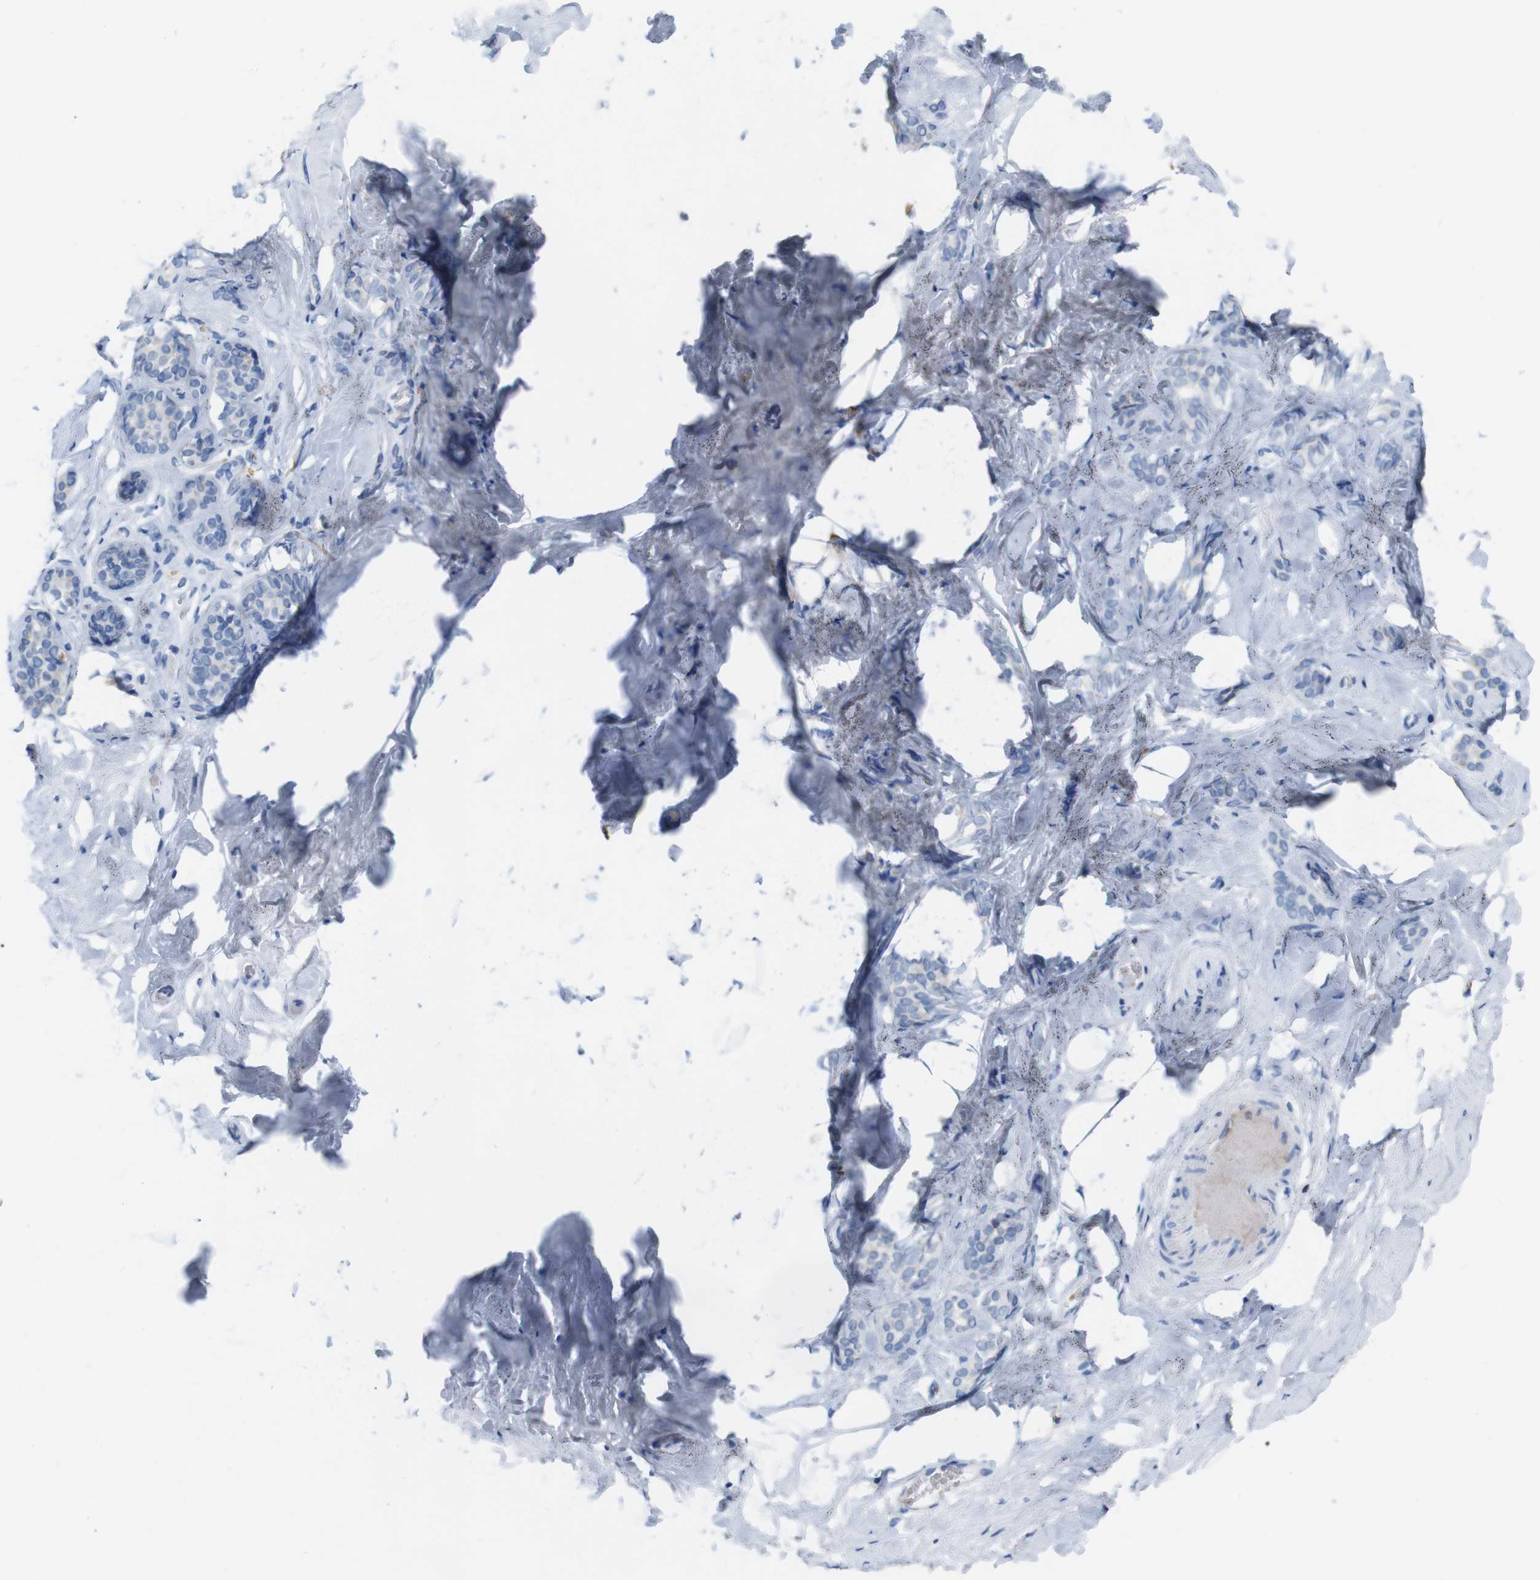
{"staining": {"intensity": "negative", "quantity": "none", "location": "none"}, "tissue": "breast", "cell_type": "Adipocytes", "image_type": "normal", "snomed": [{"axis": "morphology", "description": "Normal tissue, NOS"}, {"axis": "topography", "description": "Breast"}], "caption": "A histopathology image of breast stained for a protein reveals no brown staining in adipocytes. The staining is performed using DAB brown chromogen with nuclei counter-stained in using hematoxylin.", "gene": "IGSF8", "patient": {"sex": "female", "age": 75}}